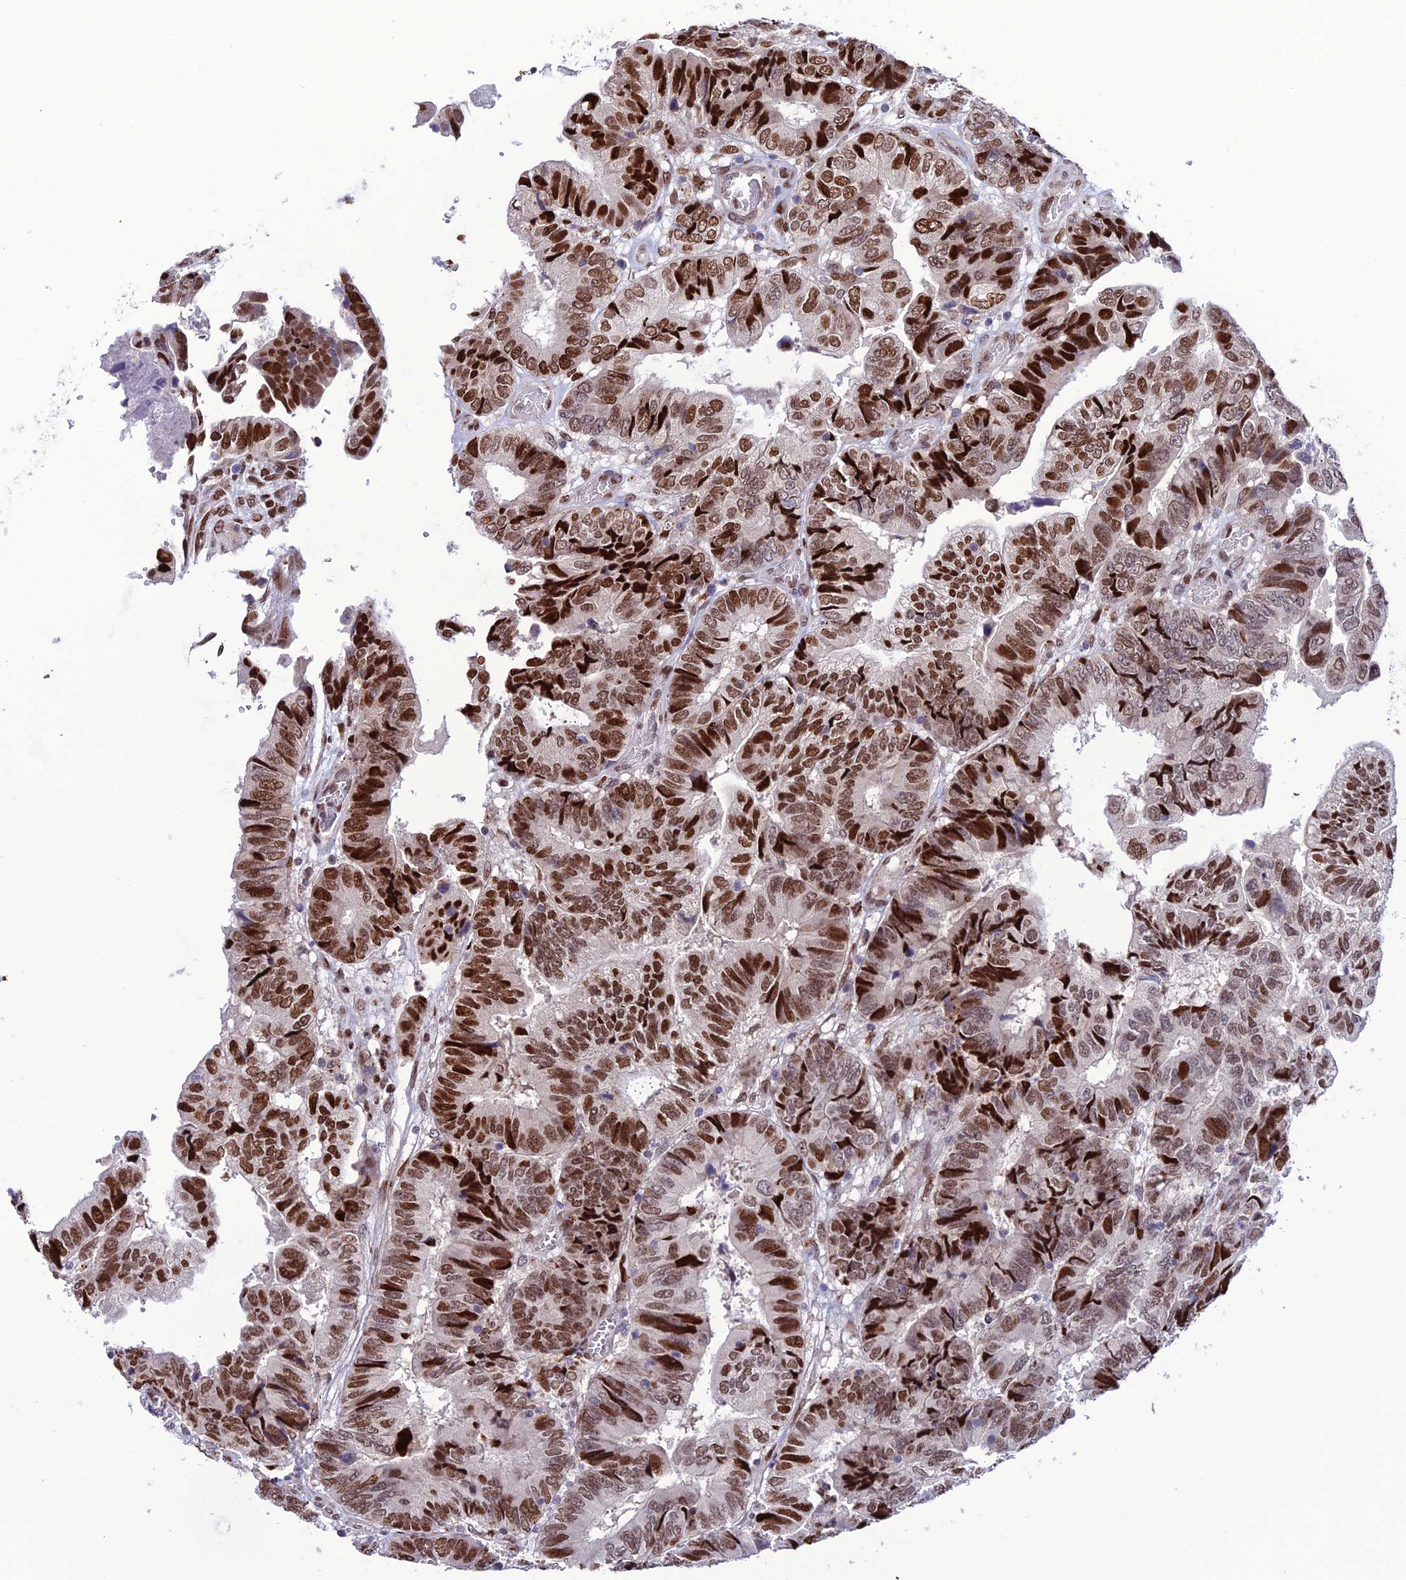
{"staining": {"intensity": "strong", "quantity": ">75%", "location": "nuclear"}, "tissue": "colorectal cancer", "cell_type": "Tumor cells", "image_type": "cancer", "snomed": [{"axis": "morphology", "description": "Adenocarcinoma, NOS"}, {"axis": "topography", "description": "Colon"}], "caption": "Adenocarcinoma (colorectal) stained with a protein marker reveals strong staining in tumor cells.", "gene": "ZNF707", "patient": {"sex": "male", "age": 85}}